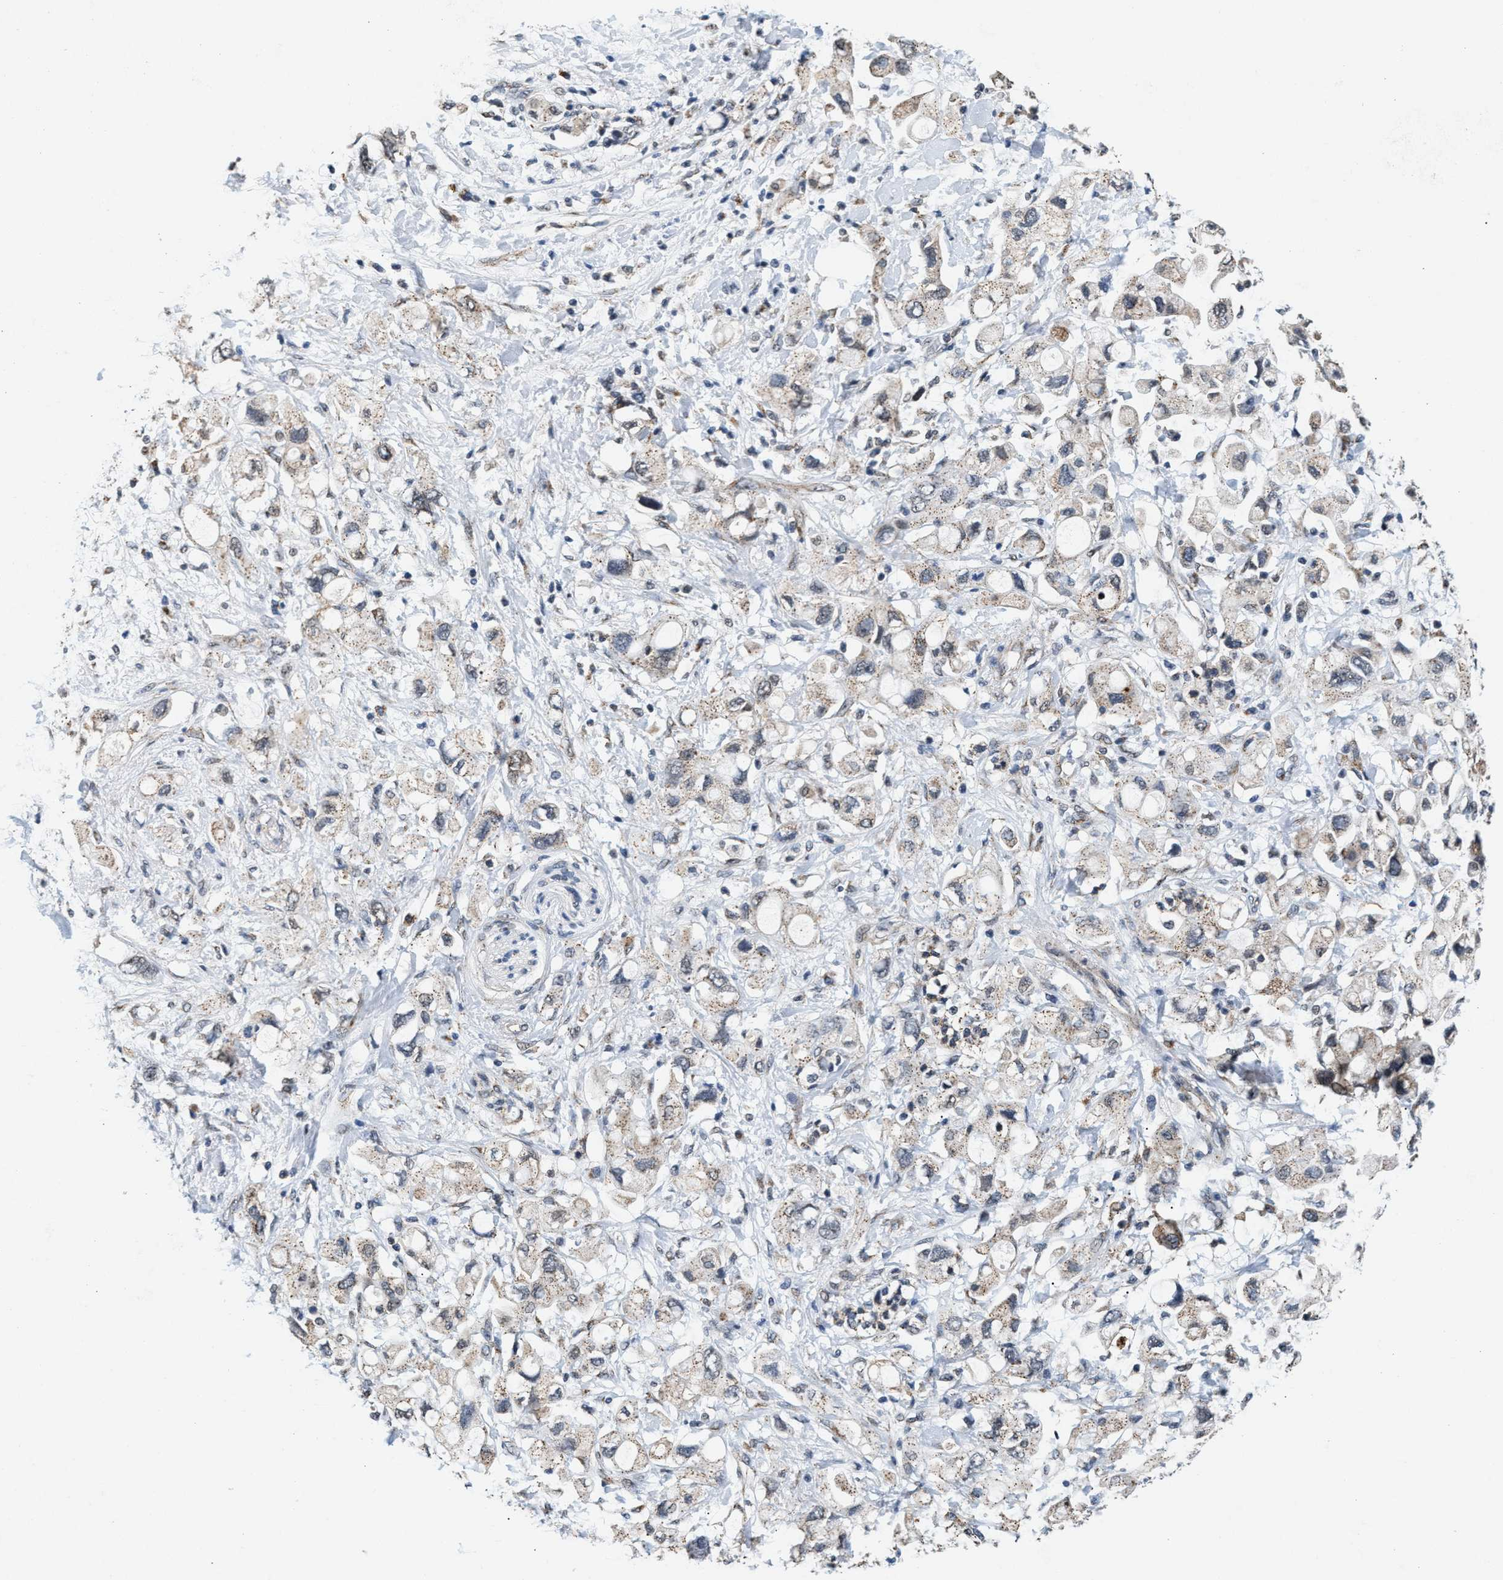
{"staining": {"intensity": "weak", "quantity": ">75%", "location": "cytoplasmic/membranous"}, "tissue": "pancreatic cancer", "cell_type": "Tumor cells", "image_type": "cancer", "snomed": [{"axis": "morphology", "description": "Adenocarcinoma, NOS"}, {"axis": "topography", "description": "Pancreas"}], "caption": "Brown immunohistochemical staining in pancreatic cancer (adenocarcinoma) displays weak cytoplasmic/membranous expression in about >75% of tumor cells. Nuclei are stained in blue.", "gene": "KCNMB2", "patient": {"sex": "female", "age": 56}}